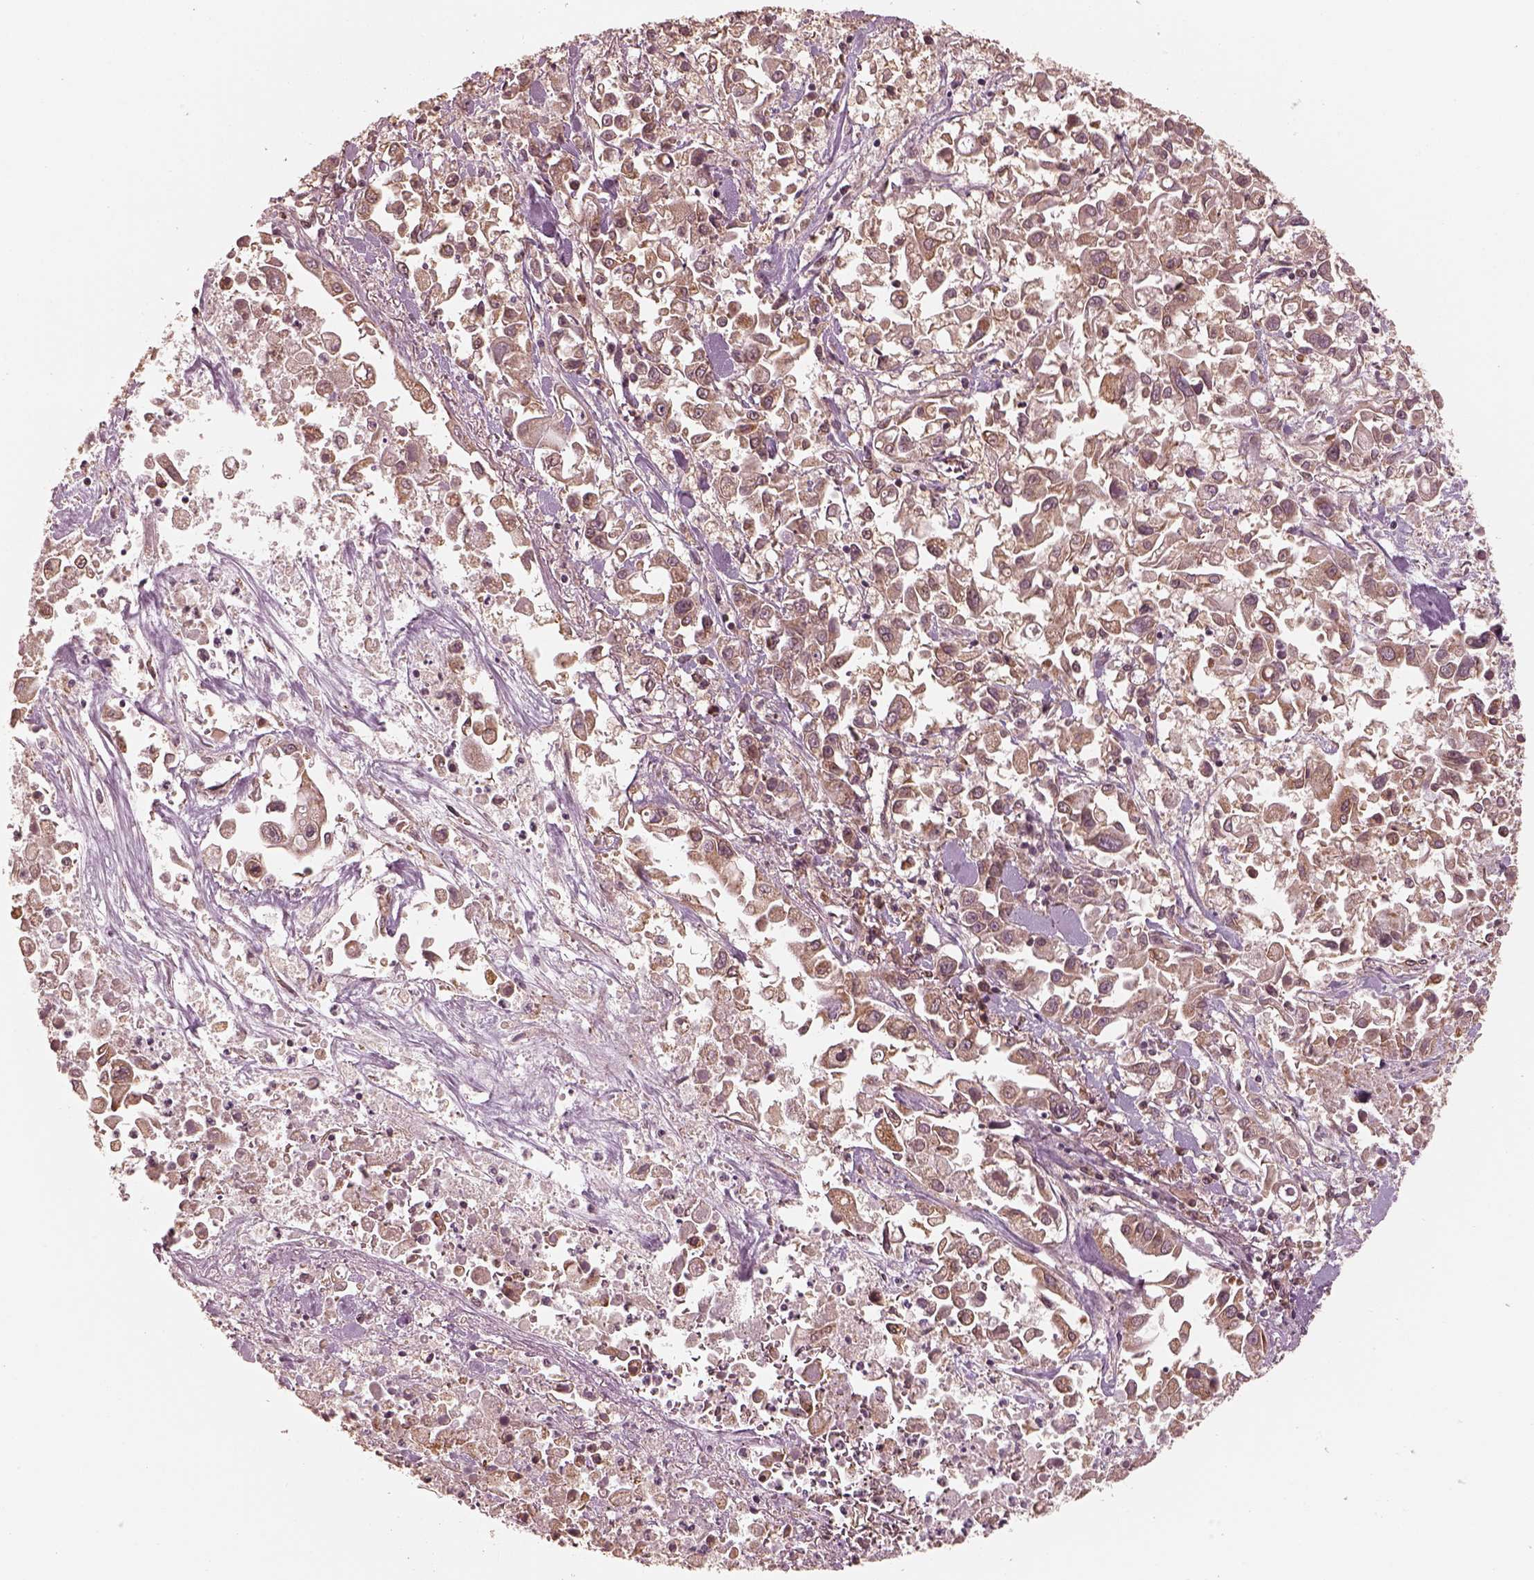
{"staining": {"intensity": "weak", "quantity": ">75%", "location": "cytoplasmic/membranous"}, "tissue": "pancreatic cancer", "cell_type": "Tumor cells", "image_type": "cancer", "snomed": [{"axis": "morphology", "description": "Adenocarcinoma, NOS"}, {"axis": "topography", "description": "Pancreas"}], "caption": "Human pancreatic cancer stained with a protein marker reveals weak staining in tumor cells.", "gene": "DNAJC25", "patient": {"sex": "female", "age": 83}}